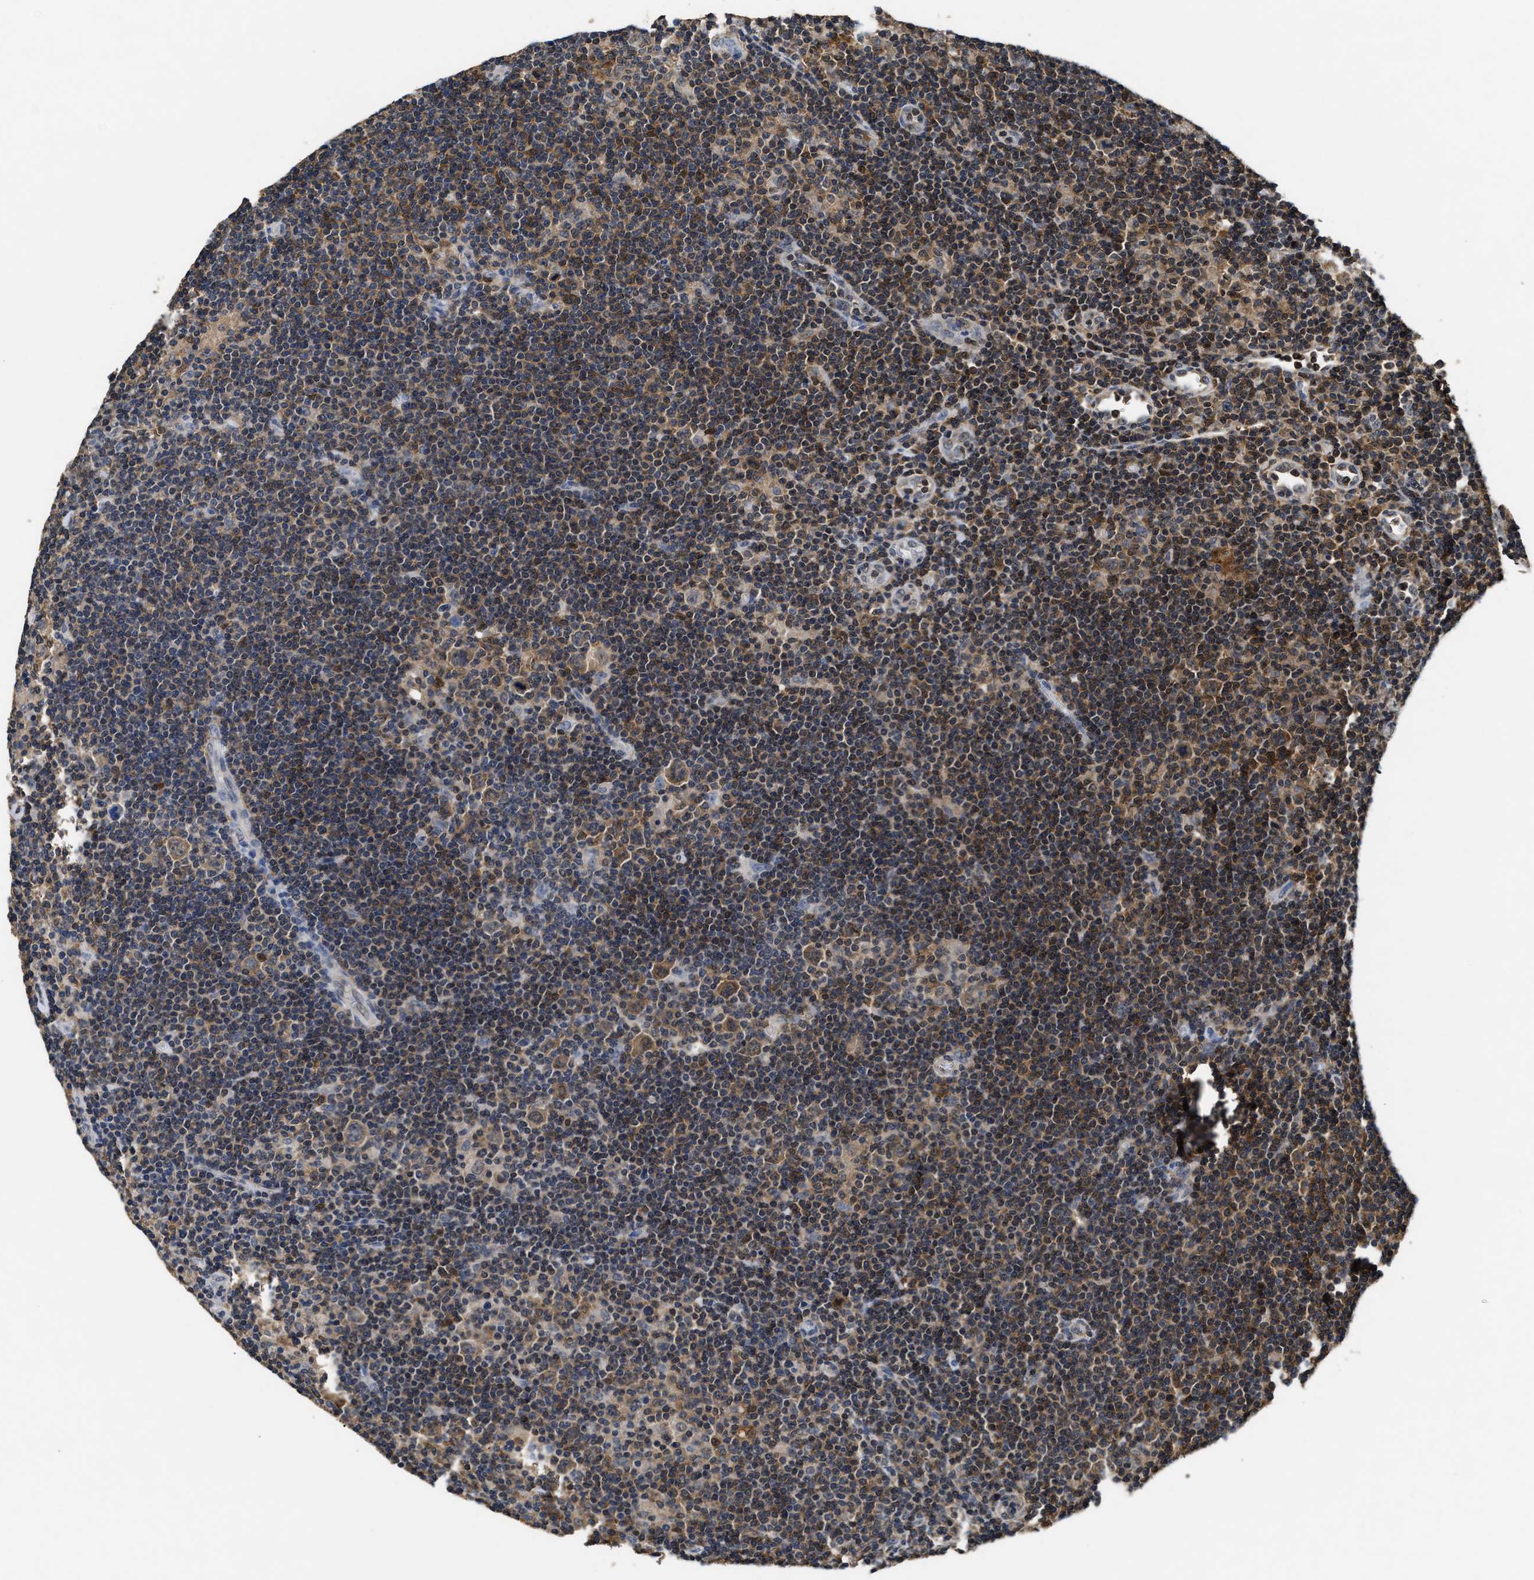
{"staining": {"intensity": "moderate", "quantity": ">75%", "location": "cytoplasmic/membranous"}, "tissue": "lymphoma", "cell_type": "Tumor cells", "image_type": "cancer", "snomed": [{"axis": "morphology", "description": "Hodgkin's disease, NOS"}, {"axis": "topography", "description": "Lymph node"}], "caption": "Tumor cells demonstrate moderate cytoplasmic/membranous positivity in approximately >75% of cells in Hodgkin's disease. (DAB IHC, brown staining for protein, blue staining for nuclei).", "gene": "ACAT2", "patient": {"sex": "female", "age": 57}}